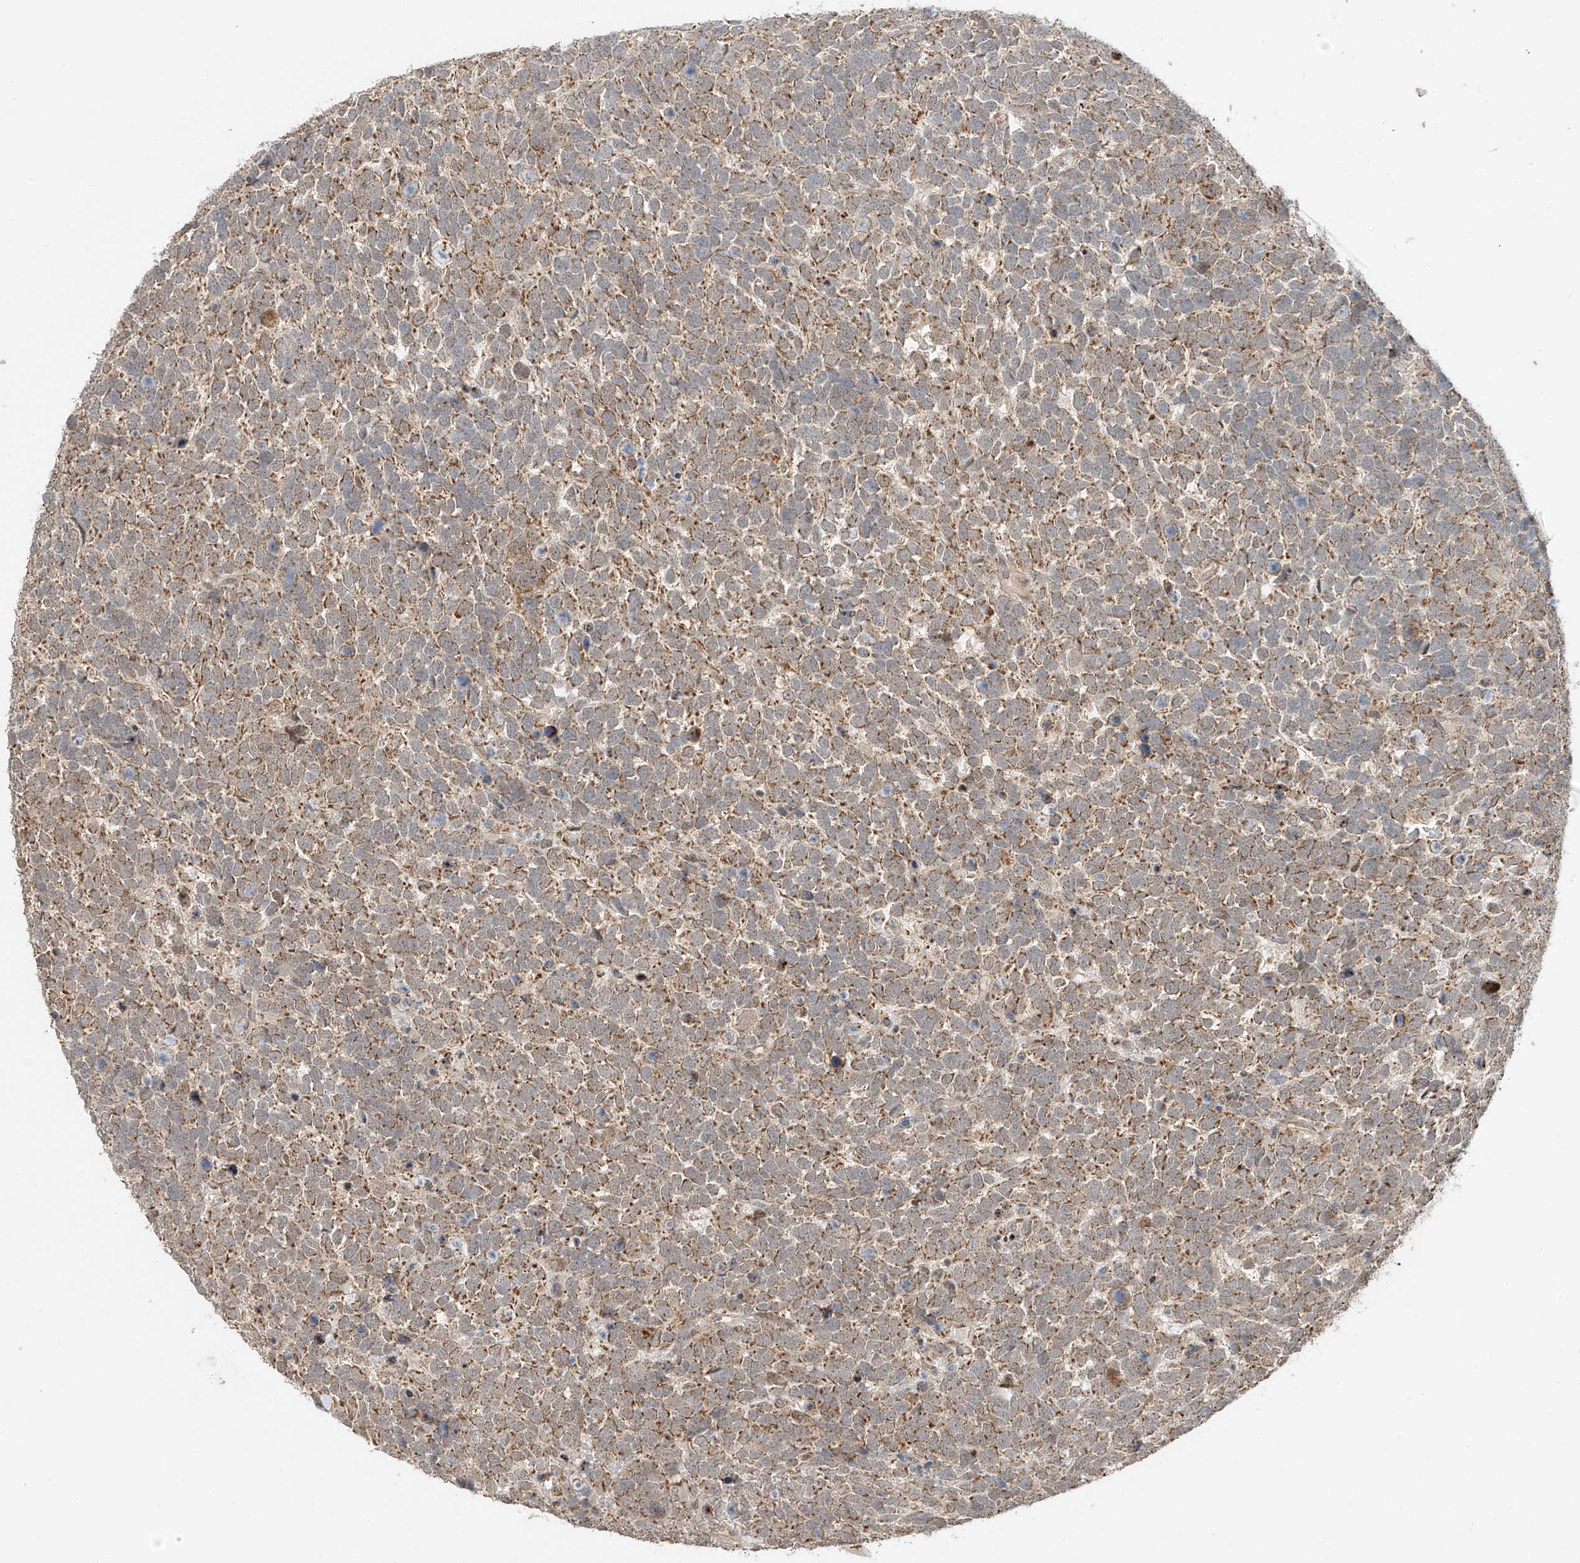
{"staining": {"intensity": "moderate", "quantity": ">75%", "location": "cytoplasmic/membranous"}, "tissue": "urothelial cancer", "cell_type": "Tumor cells", "image_type": "cancer", "snomed": [{"axis": "morphology", "description": "Urothelial carcinoma, High grade"}, {"axis": "topography", "description": "Urinary bladder"}], "caption": "Immunohistochemistry of human urothelial cancer reveals medium levels of moderate cytoplasmic/membranous positivity in approximately >75% of tumor cells.", "gene": "SYTL3", "patient": {"sex": "female", "age": 82}}